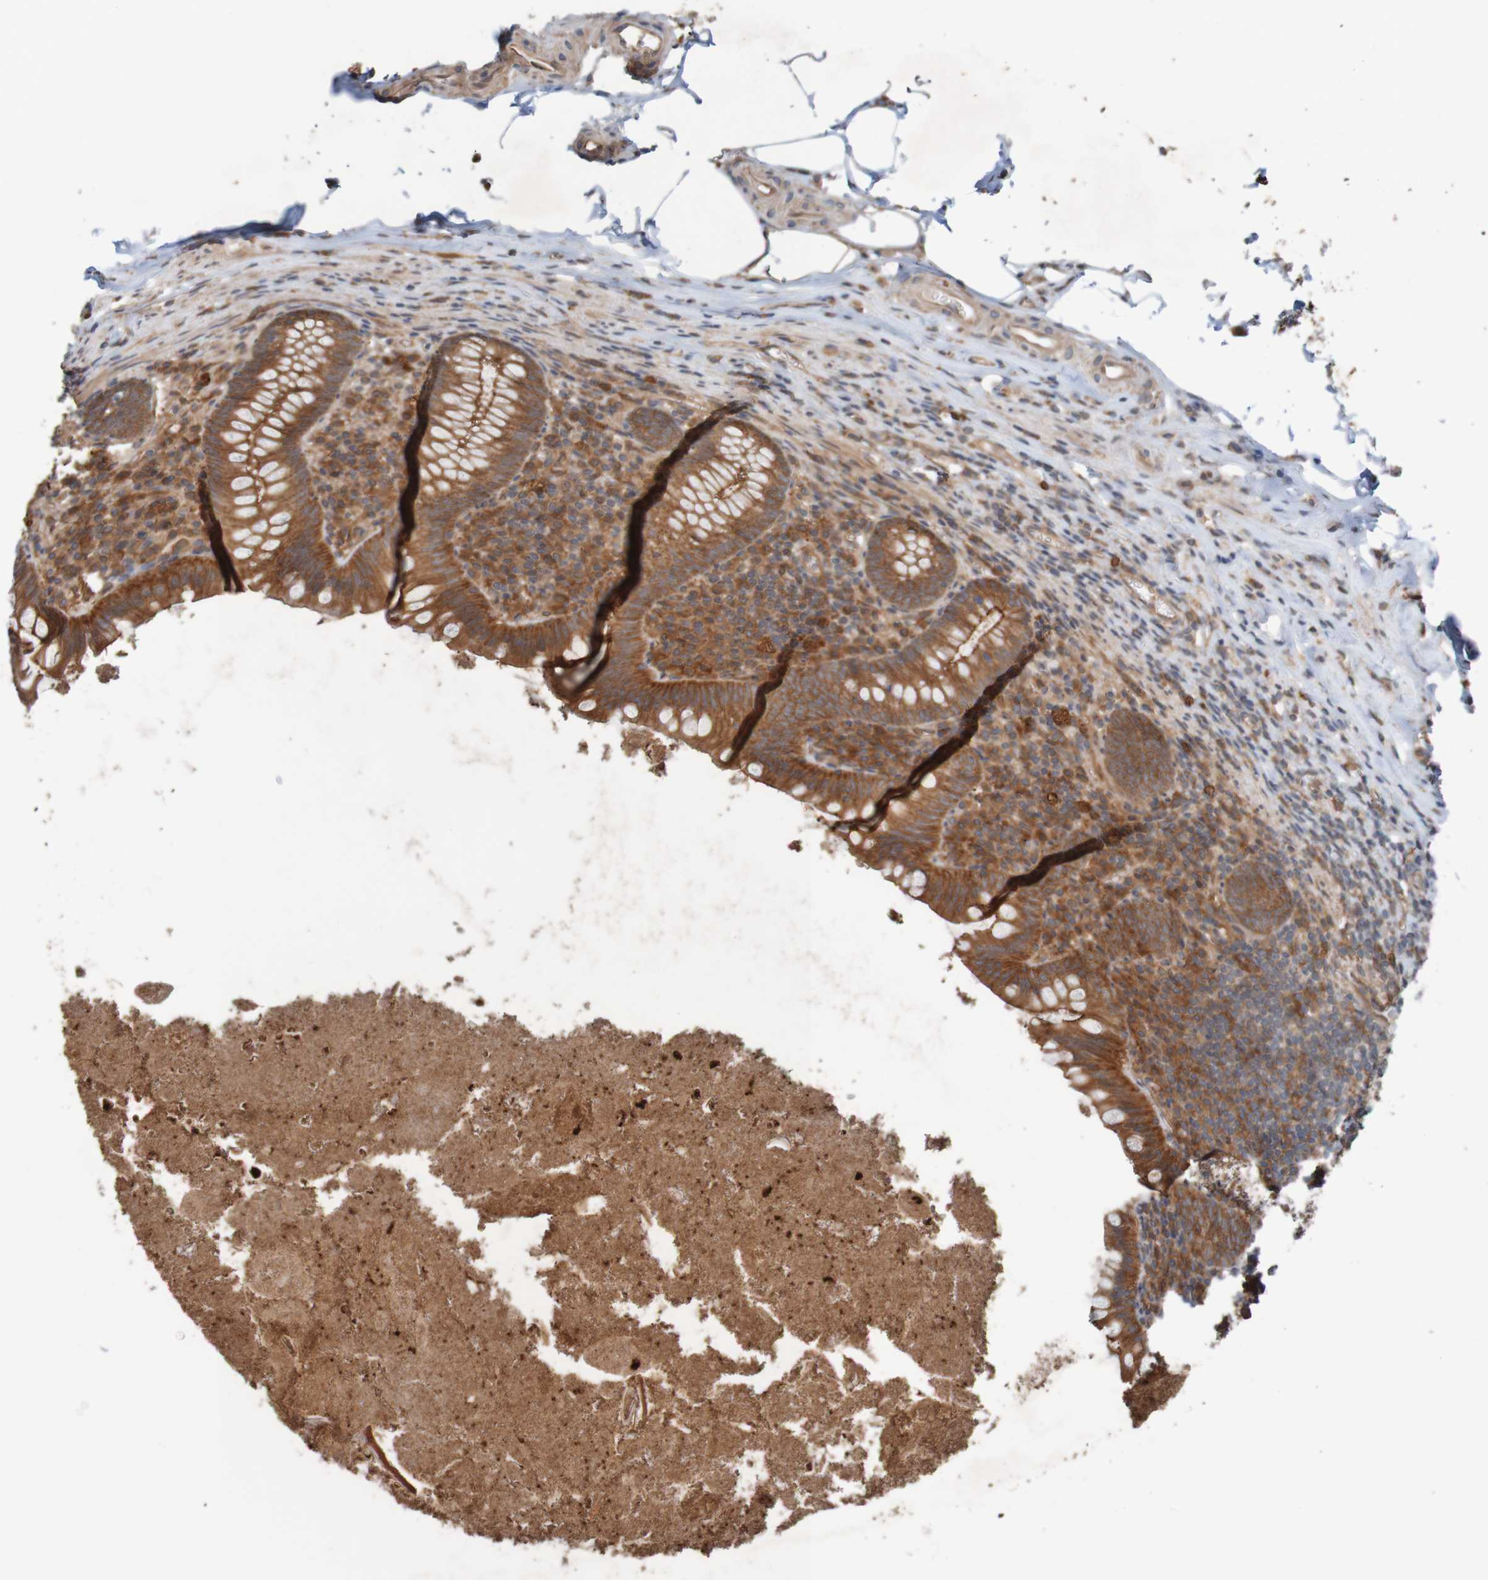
{"staining": {"intensity": "moderate", "quantity": ">75%", "location": "cytoplasmic/membranous"}, "tissue": "appendix", "cell_type": "Glandular cells", "image_type": "normal", "snomed": [{"axis": "morphology", "description": "Normal tissue, NOS"}, {"axis": "topography", "description": "Appendix"}], "caption": "Brown immunohistochemical staining in benign human appendix exhibits moderate cytoplasmic/membranous staining in approximately >75% of glandular cells.", "gene": "ARHGEF11", "patient": {"sex": "male", "age": 52}}